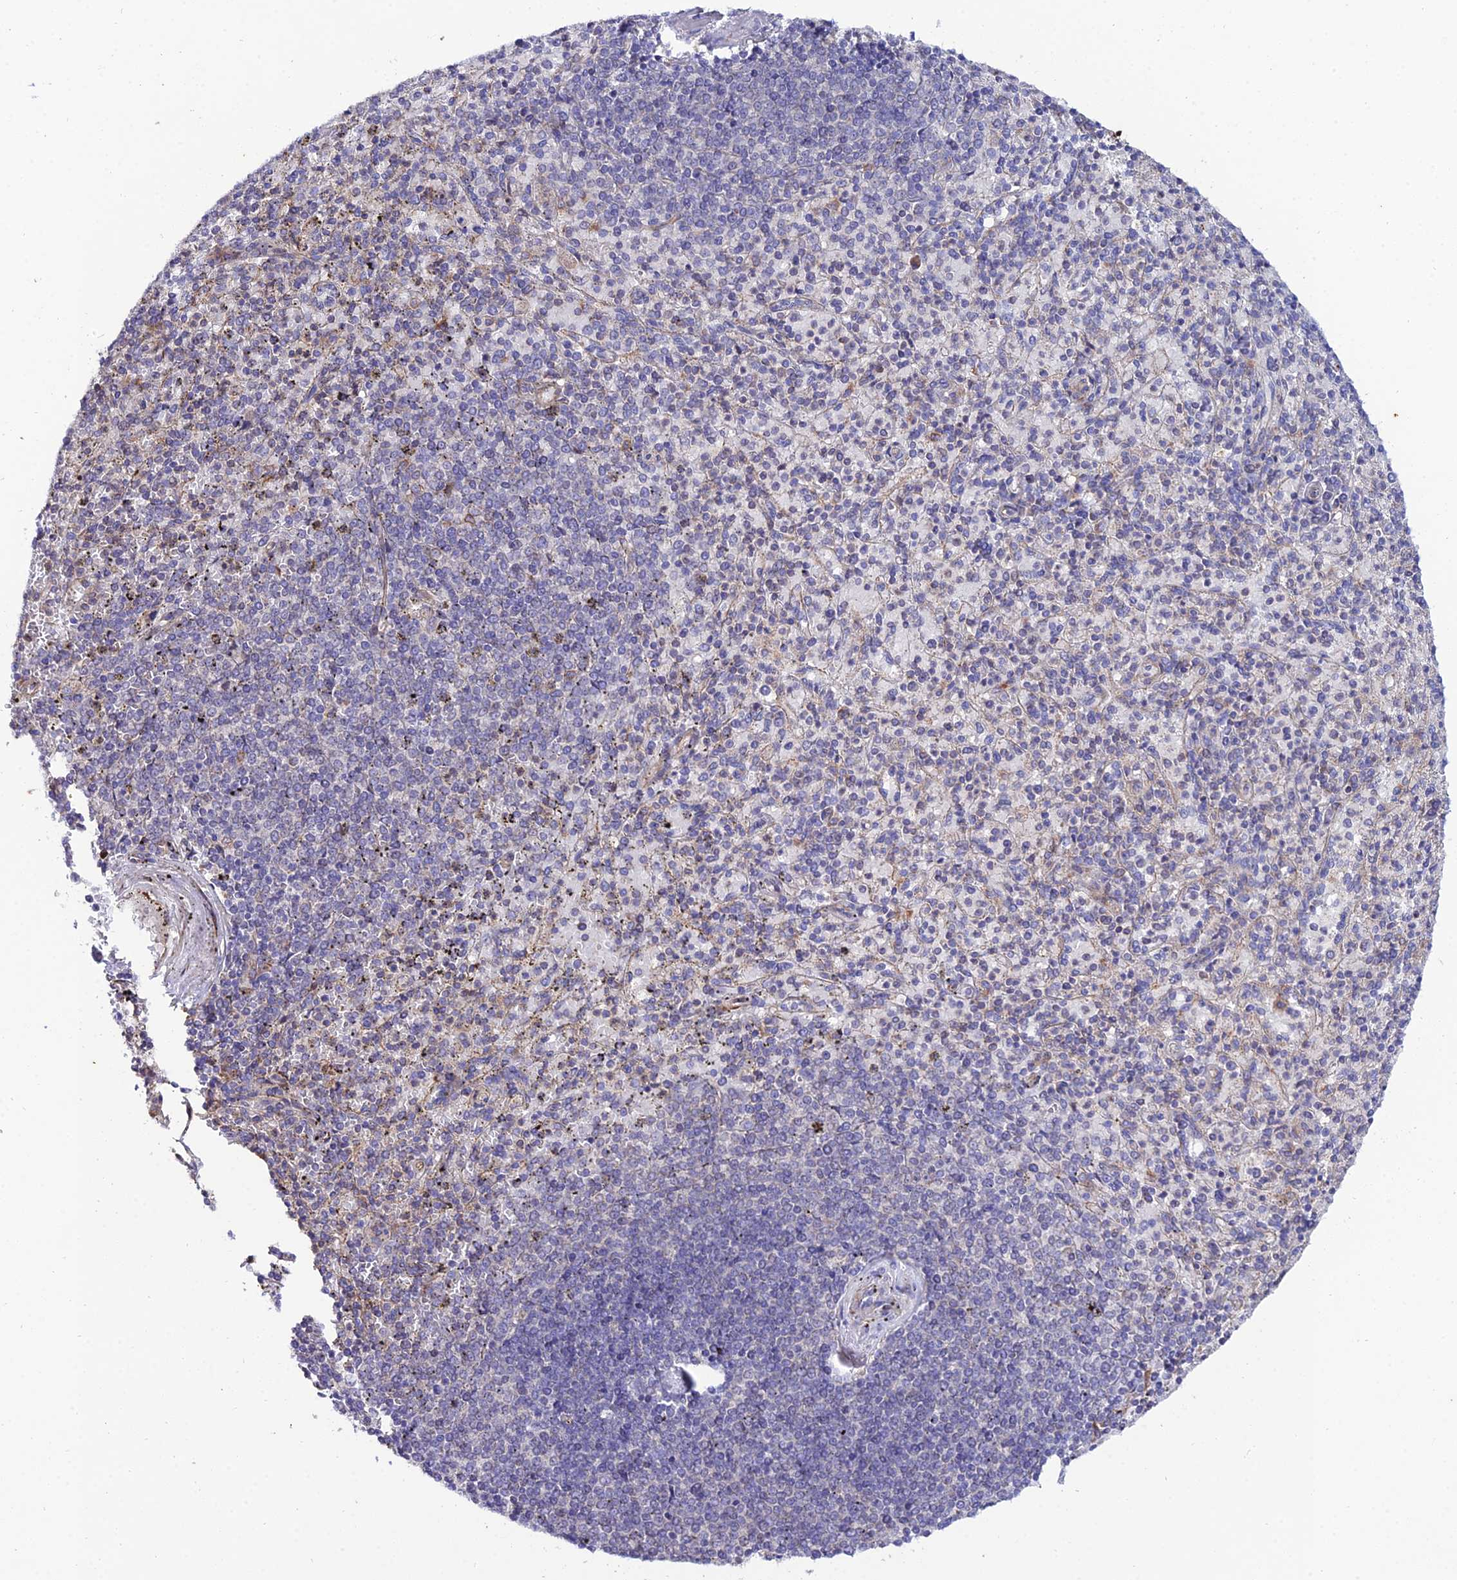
{"staining": {"intensity": "weak", "quantity": "<25%", "location": "cytoplasmic/membranous"}, "tissue": "spleen", "cell_type": "Cells in red pulp", "image_type": "normal", "snomed": [{"axis": "morphology", "description": "Normal tissue, NOS"}, {"axis": "topography", "description": "Spleen"}], "caption": "The micrograph demonstrates no staining of cells in red pulp in benign spleen.", "gene": "ARL6IP1", "patient": {"sex": "male", "age": 82}}